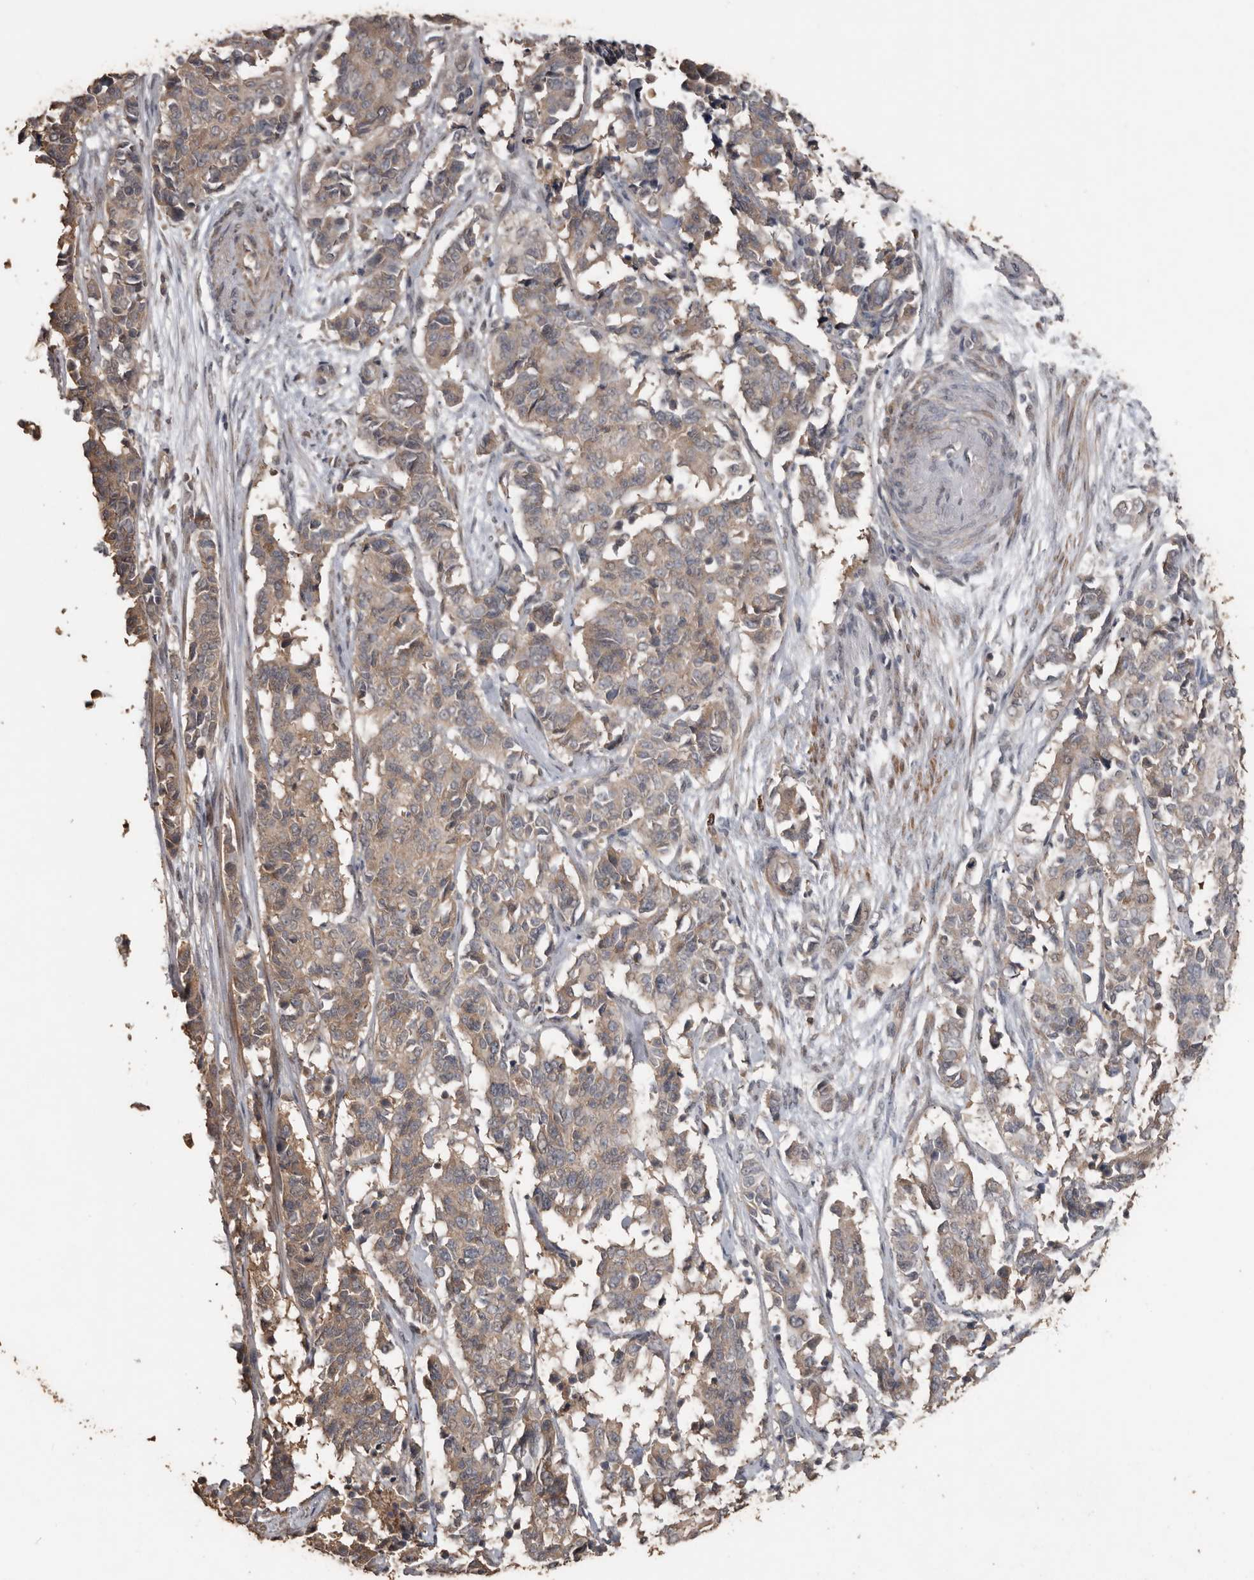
{"staining": {"intensity": "weak", "quantity": ">75%", "location": "cytoplasmic/membranous"}, "tissue": "cervical cancer", "cell_type": "Tumor cells", "image_type": "cancer", "snomed": [{"axis": "morphology", "description": "Normal tissue, NOS"}, {"axis": "morphology", "description": "Squamous cell carcinoma, NOS"}, {"axis": "topography", "description": "Cervix"}], "caption": "There is low levels of weak cytoplasmic/membranous positivity in tumor cells of cervical squamous cell carcinoma, as demonstrated by immunohistochemical staining (brown color).", "gene": "BAMBI", "patient": {"sex": "female", "age": 35}}